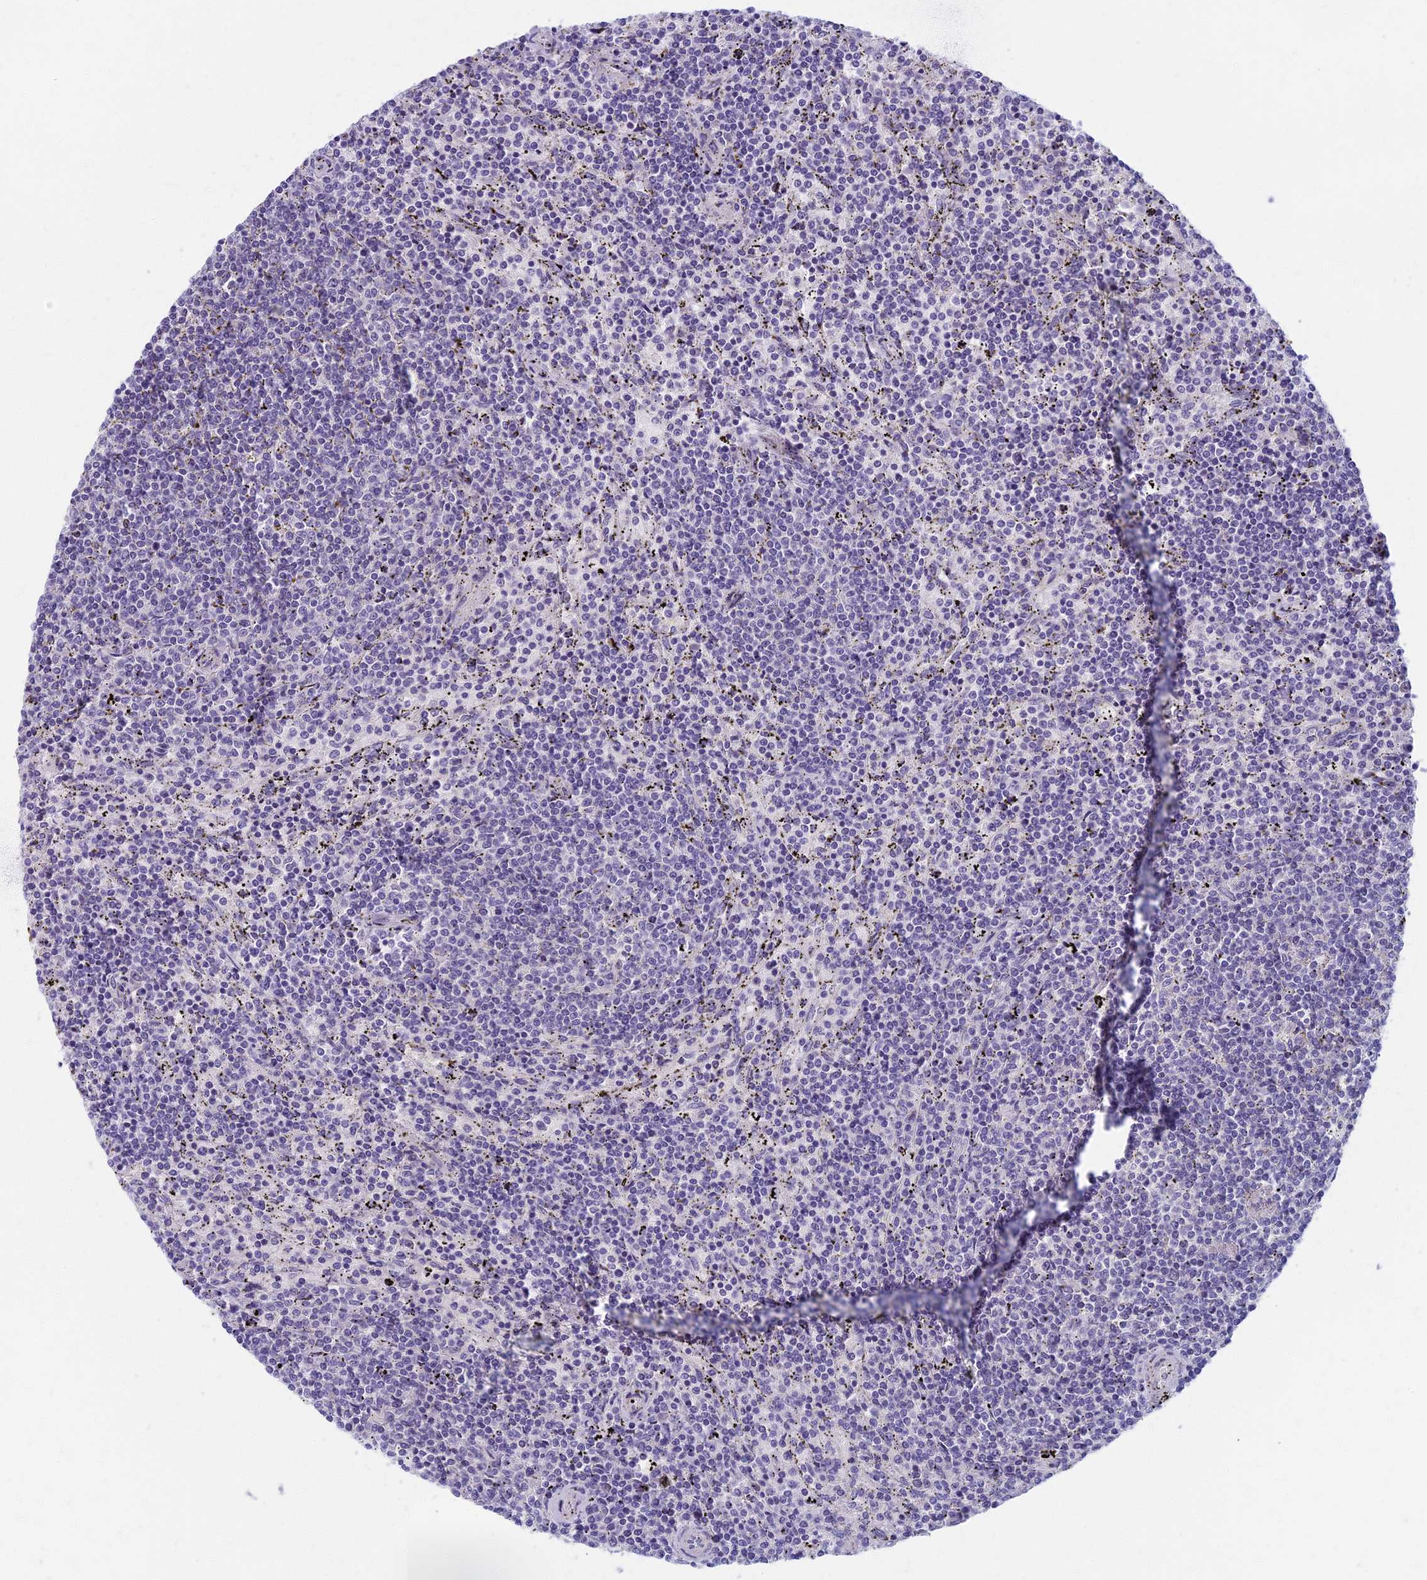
{"staining": {"intensity": "negative", "quantity": "none", "location": "none"}, "tissue": "lymphoma", "cell_type": "Tumor cells", "image_type": "cancer", "snomed": [{"axis": "morphology", "description": "Malignant lymphoma, non-Hodgkin's type, Low grade"}, {"axis": "topography", "description": "Spleen"}], "caption": "Immunohistochemistry (IHC) histopathology image of lymphoma stained for a protein (brown), which demonstrates no positivity in tumor cells.", "gene": "AP4E1", "patient": {"sex": "female", "age": 50}}